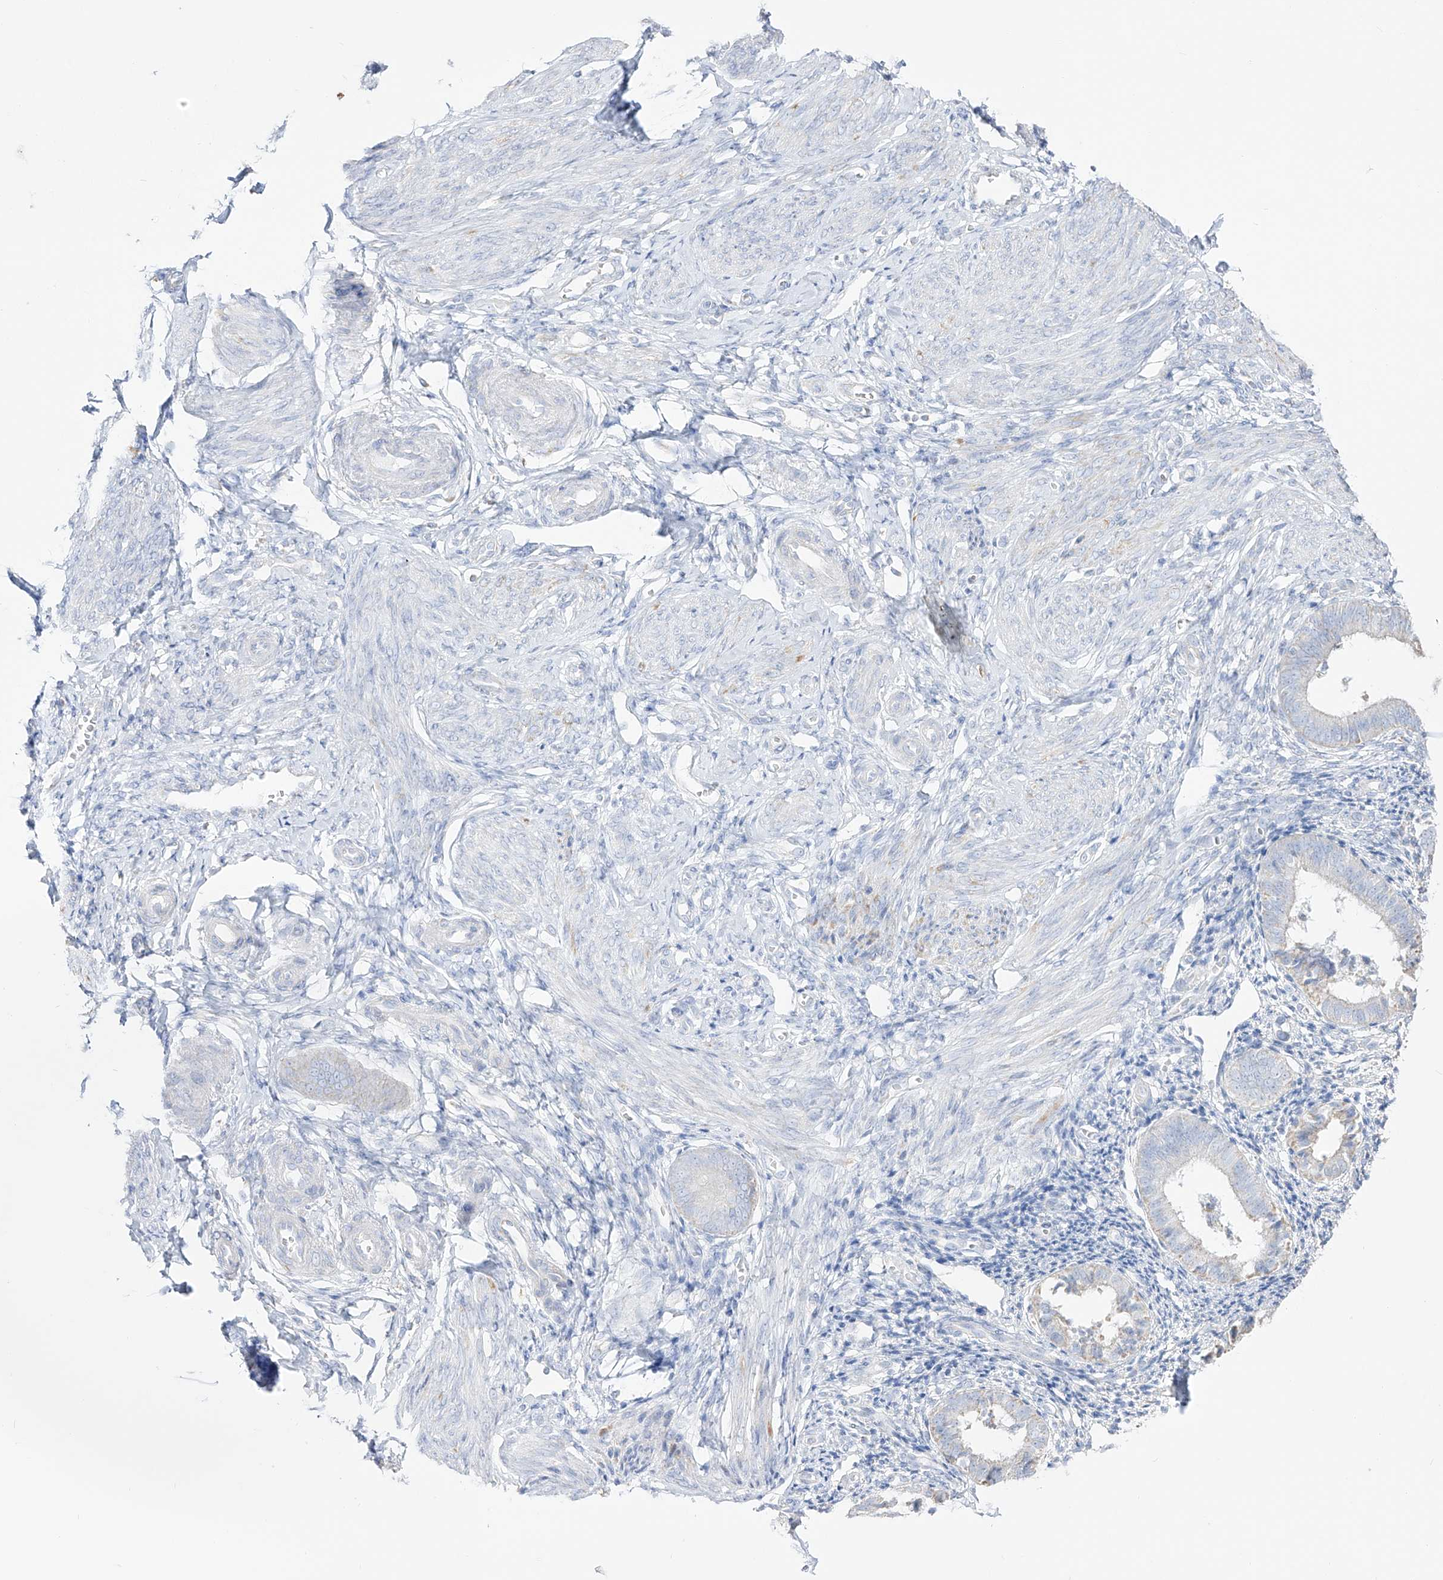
{"staining": {"intensity": "weak", "quantity": "<25%", "location": "cytoplasmic/membranous"}, "tissue": "endometrium", "cell_type": "Cells in endometrial stroma", "image_type": "normal", "snomed": [{"axis": "morphology", "description": "Normal tissue, NOS"}, {"axis": "topography", "description": "Uterus"}, {"axis": "topography", "description": "Endometrium"}], "caption": "Immunohistochemistry (IHC) of unremarkable endometrium displays no staining in cells in endometrial stroma. The staining was performed using DAB to visualize the protein expression in brown, while the nuclei were stained in blue with hematoxylin (Magnification: 20x).", "gene": "RCHY1", "patient": {"sex": "female", "age": 48}}